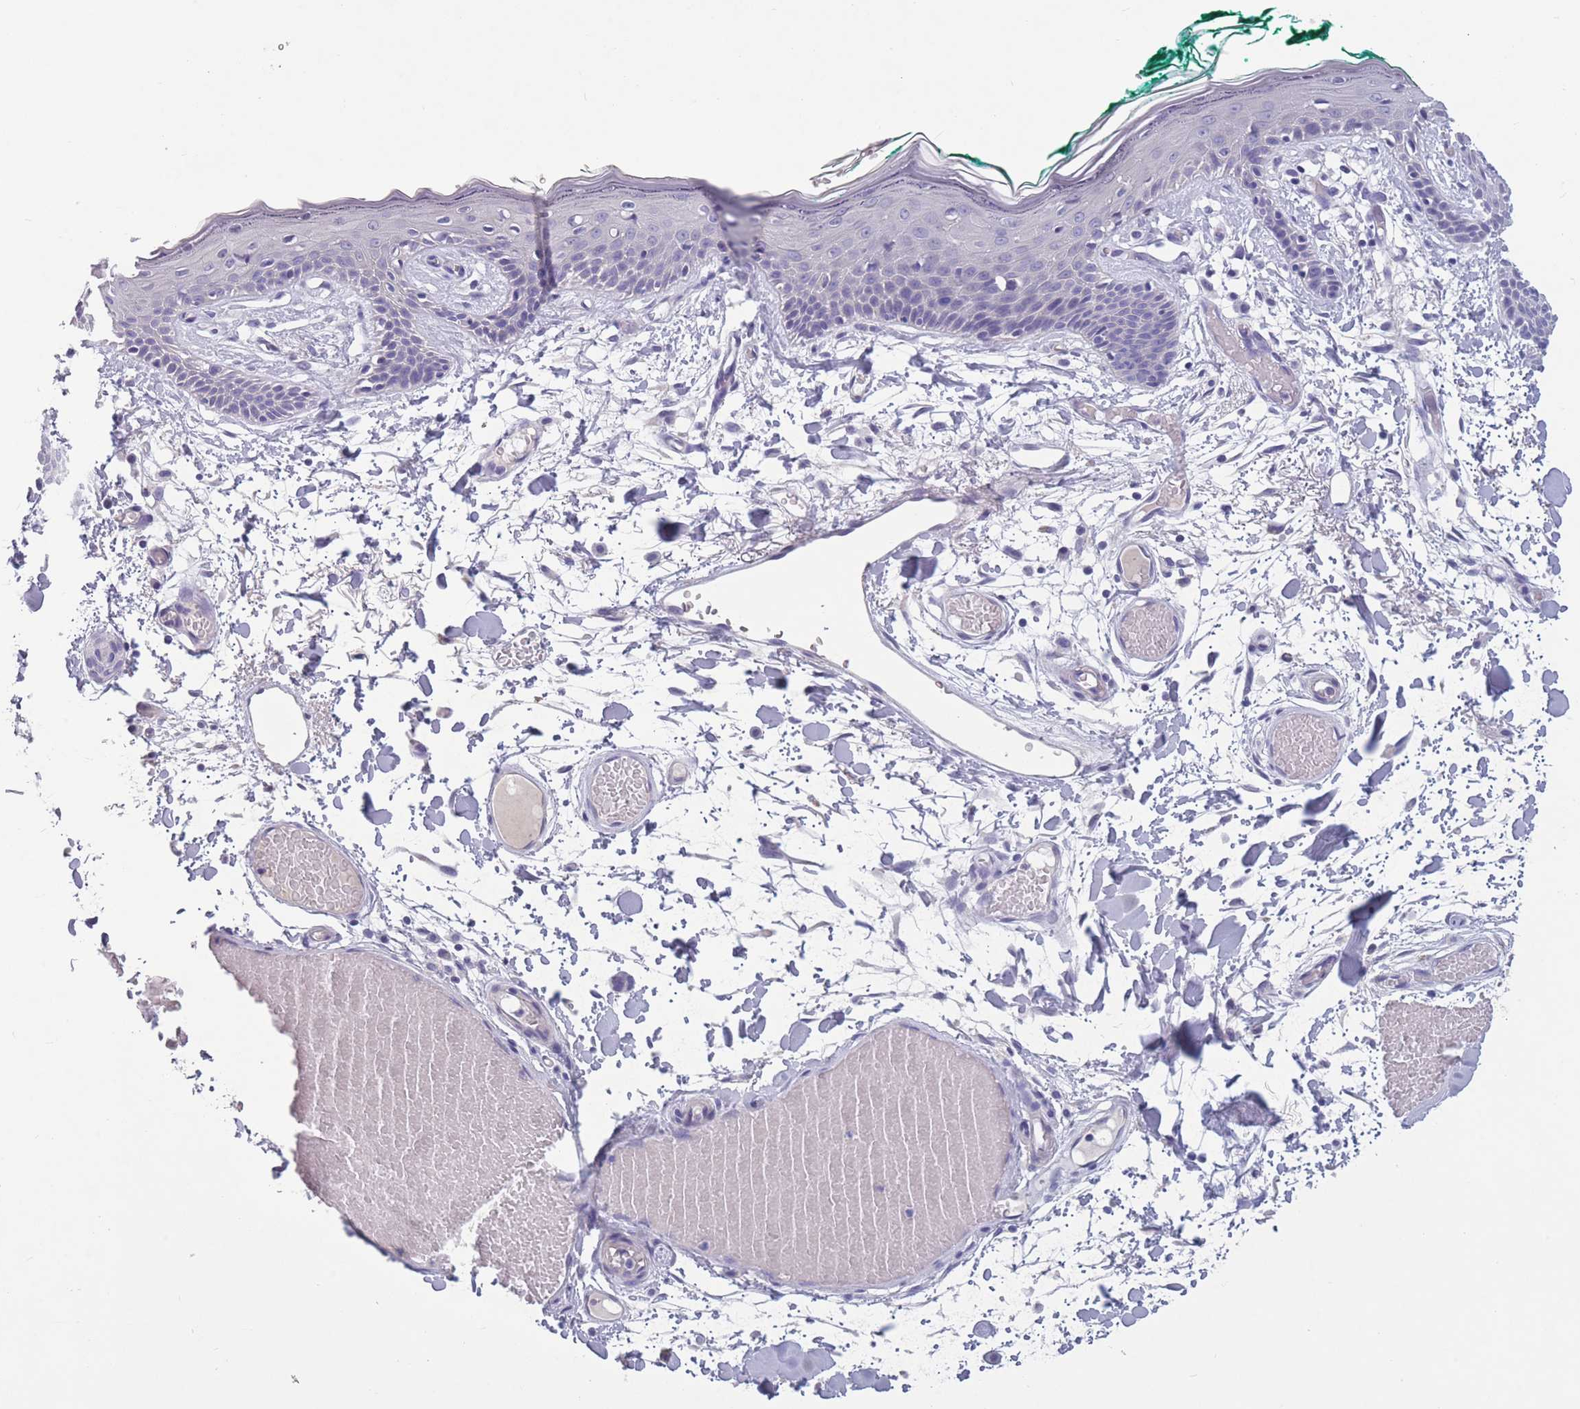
{"staining": {"intensity": "negative", "quantity": "none", "location": "none"}, "tissue": "skin", "cell_type": "Fibroblasts", "image_type": "normal", "snomed": [{"axis": "morphology", "description": "Normal tissue, NOS"}, {"axis": "topography", "description": "Skin"}], "caption": "IHC of benign human skin displays no positivity in fibroblasts.", "gene": "OR4C5", "patient": {"sex": "male", "age": 79}}